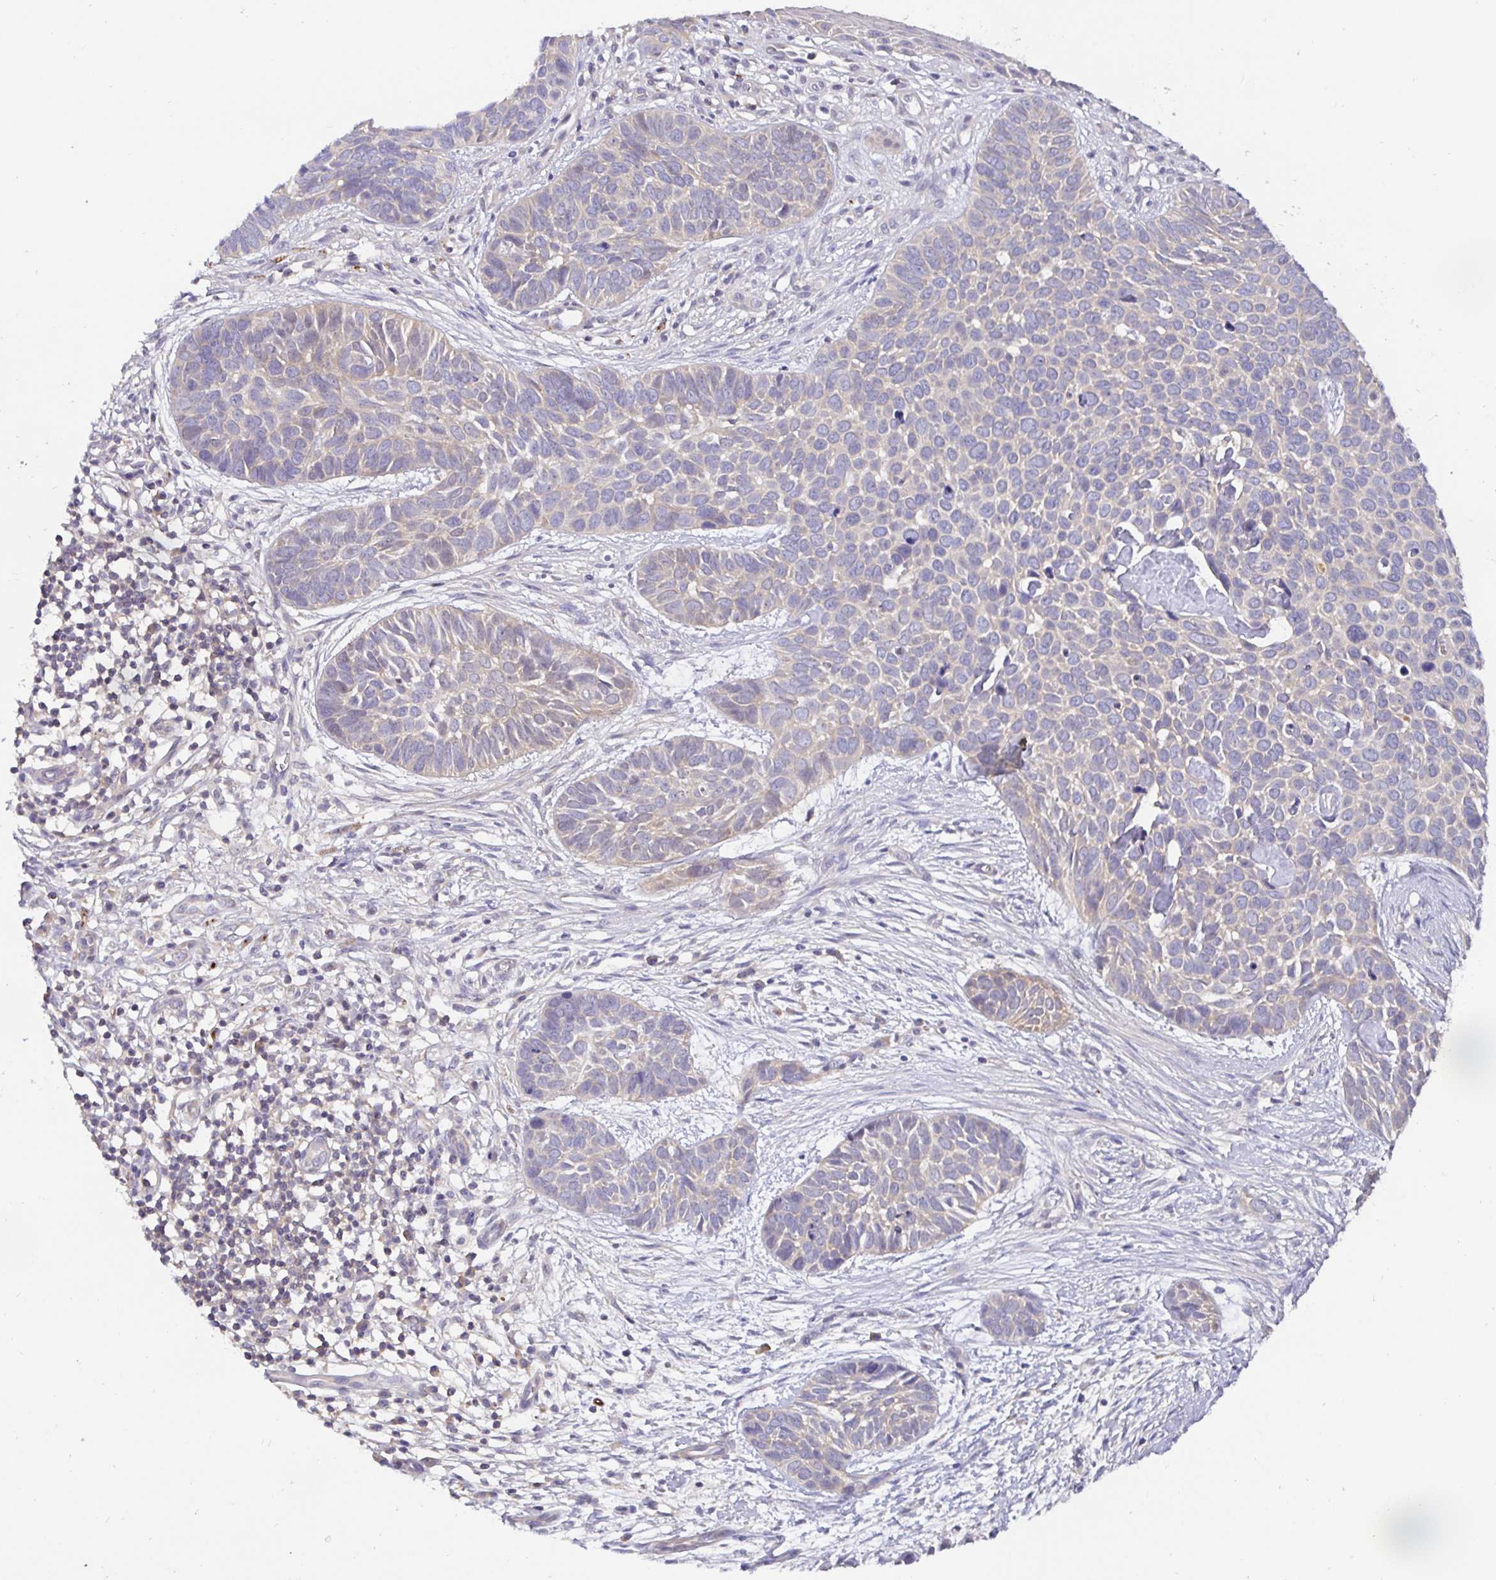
{"staining": {"intensity": "negative", "quantity": "none", "location": "none"}, "tissue": "skin cancer", "cell_type": "Tumor cells", "image_type": "cancer", "snomed": [{"axis": "morphology", "description": "Basal cell carcinoma"}, {"axis": "topography", "description": "Skin"}], "caption": "Immunohistochemistry (IHC) micrograph of human skin cancer (basal cell carcinoma) stained for a protein (brown), which exhibits no expression in tumor cells.", "gene": "KIF21A", "patient": {"sex": "male", "age": 69}}